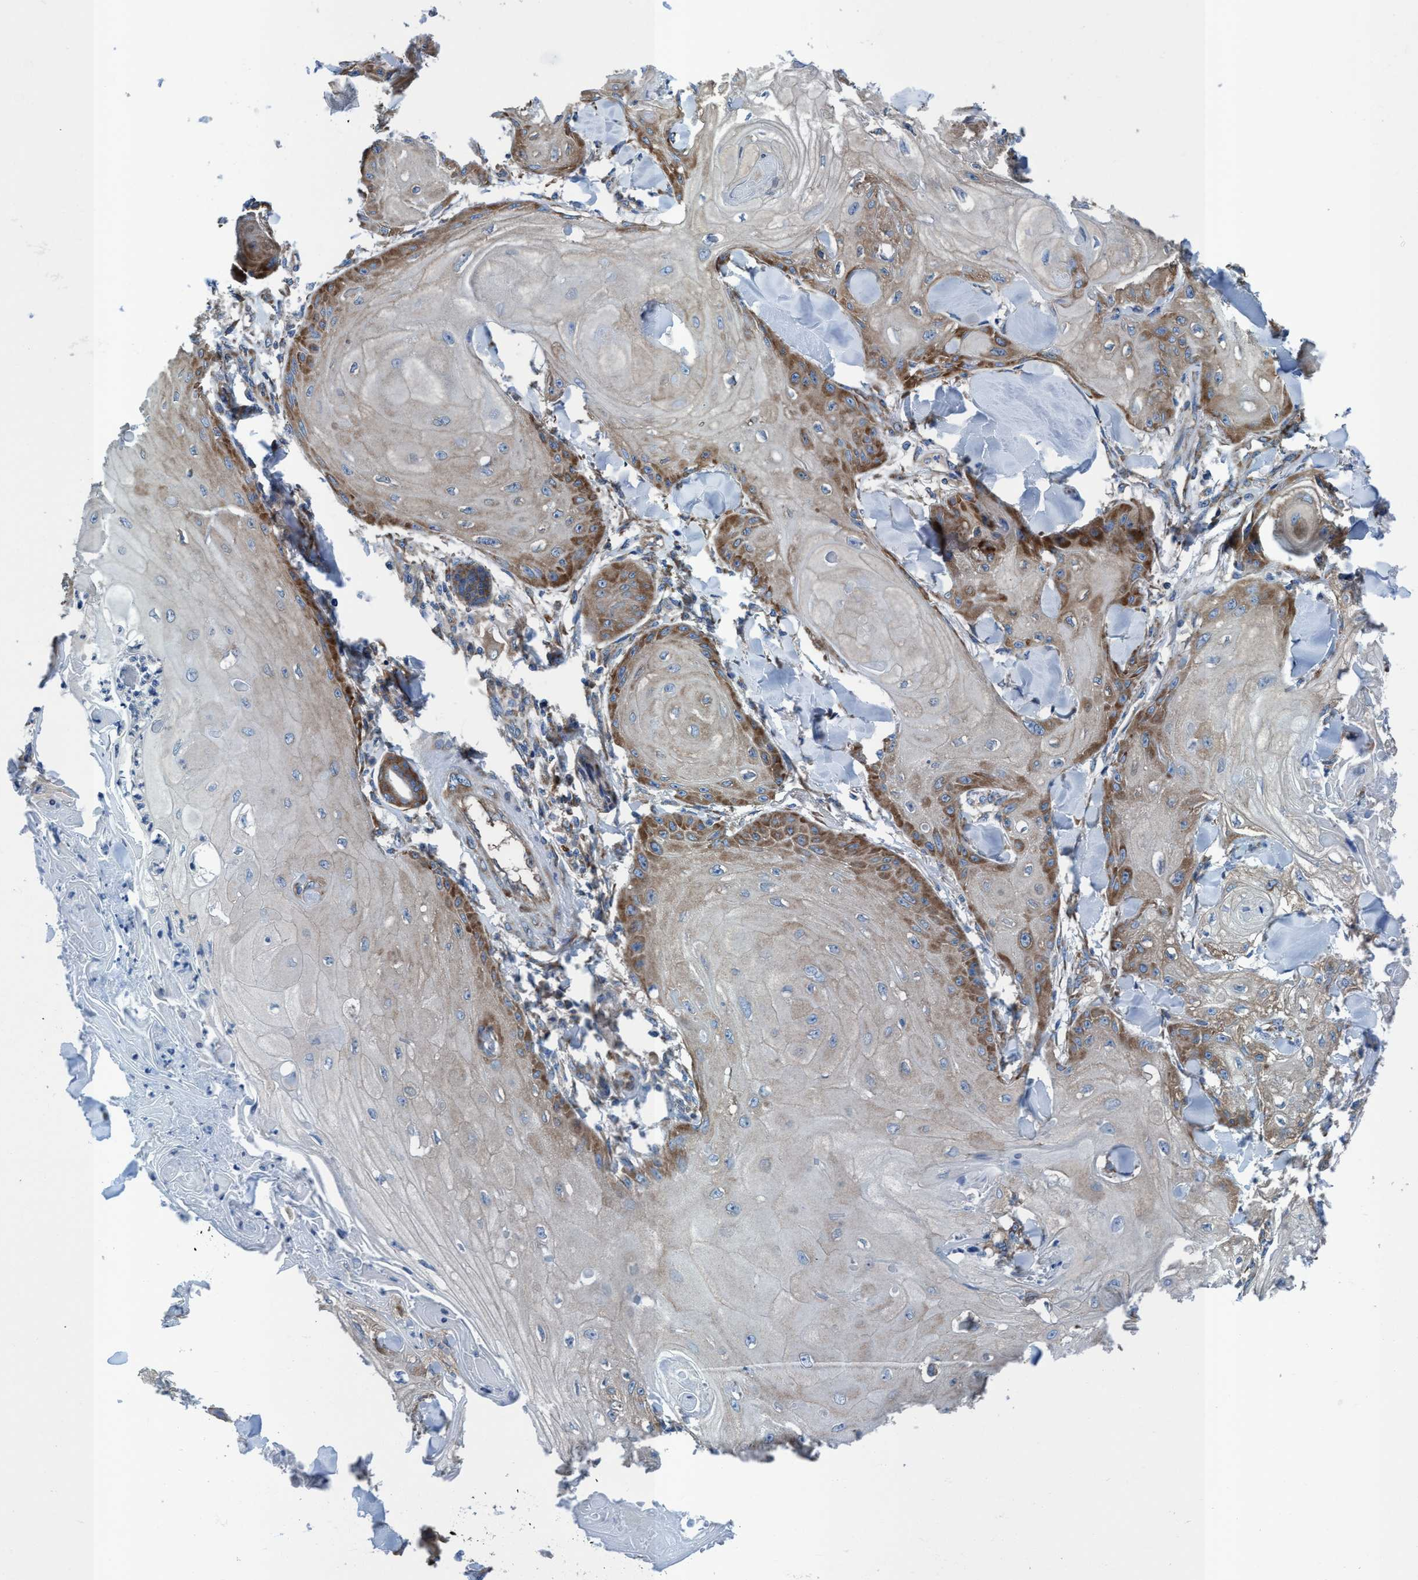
{"staining": {"intensity": "moderate", "quantity": "25%-75%", "location": "cytoplasmic/membranous"}, "tissue": "skin cancer", "cell_type": "Tumor cells", "image_type": "cancer", "snomed": [{"axis": "morphology", "description": "Squamous cell carcinoma, NOS"}, {"axis": "topography", "description": "Skin"}], "caption": "Immunohistochemistry (IHC) (DAB) staining of human skin cancer reveals moderate cytoplasmic/membranous protein expression in about 25%-75% of tumor cells. (DAB = brown stain, brightfield microscopy at high magnification).", "gene": "NMT1", "patient": {"sex": "male", "age": 74}}